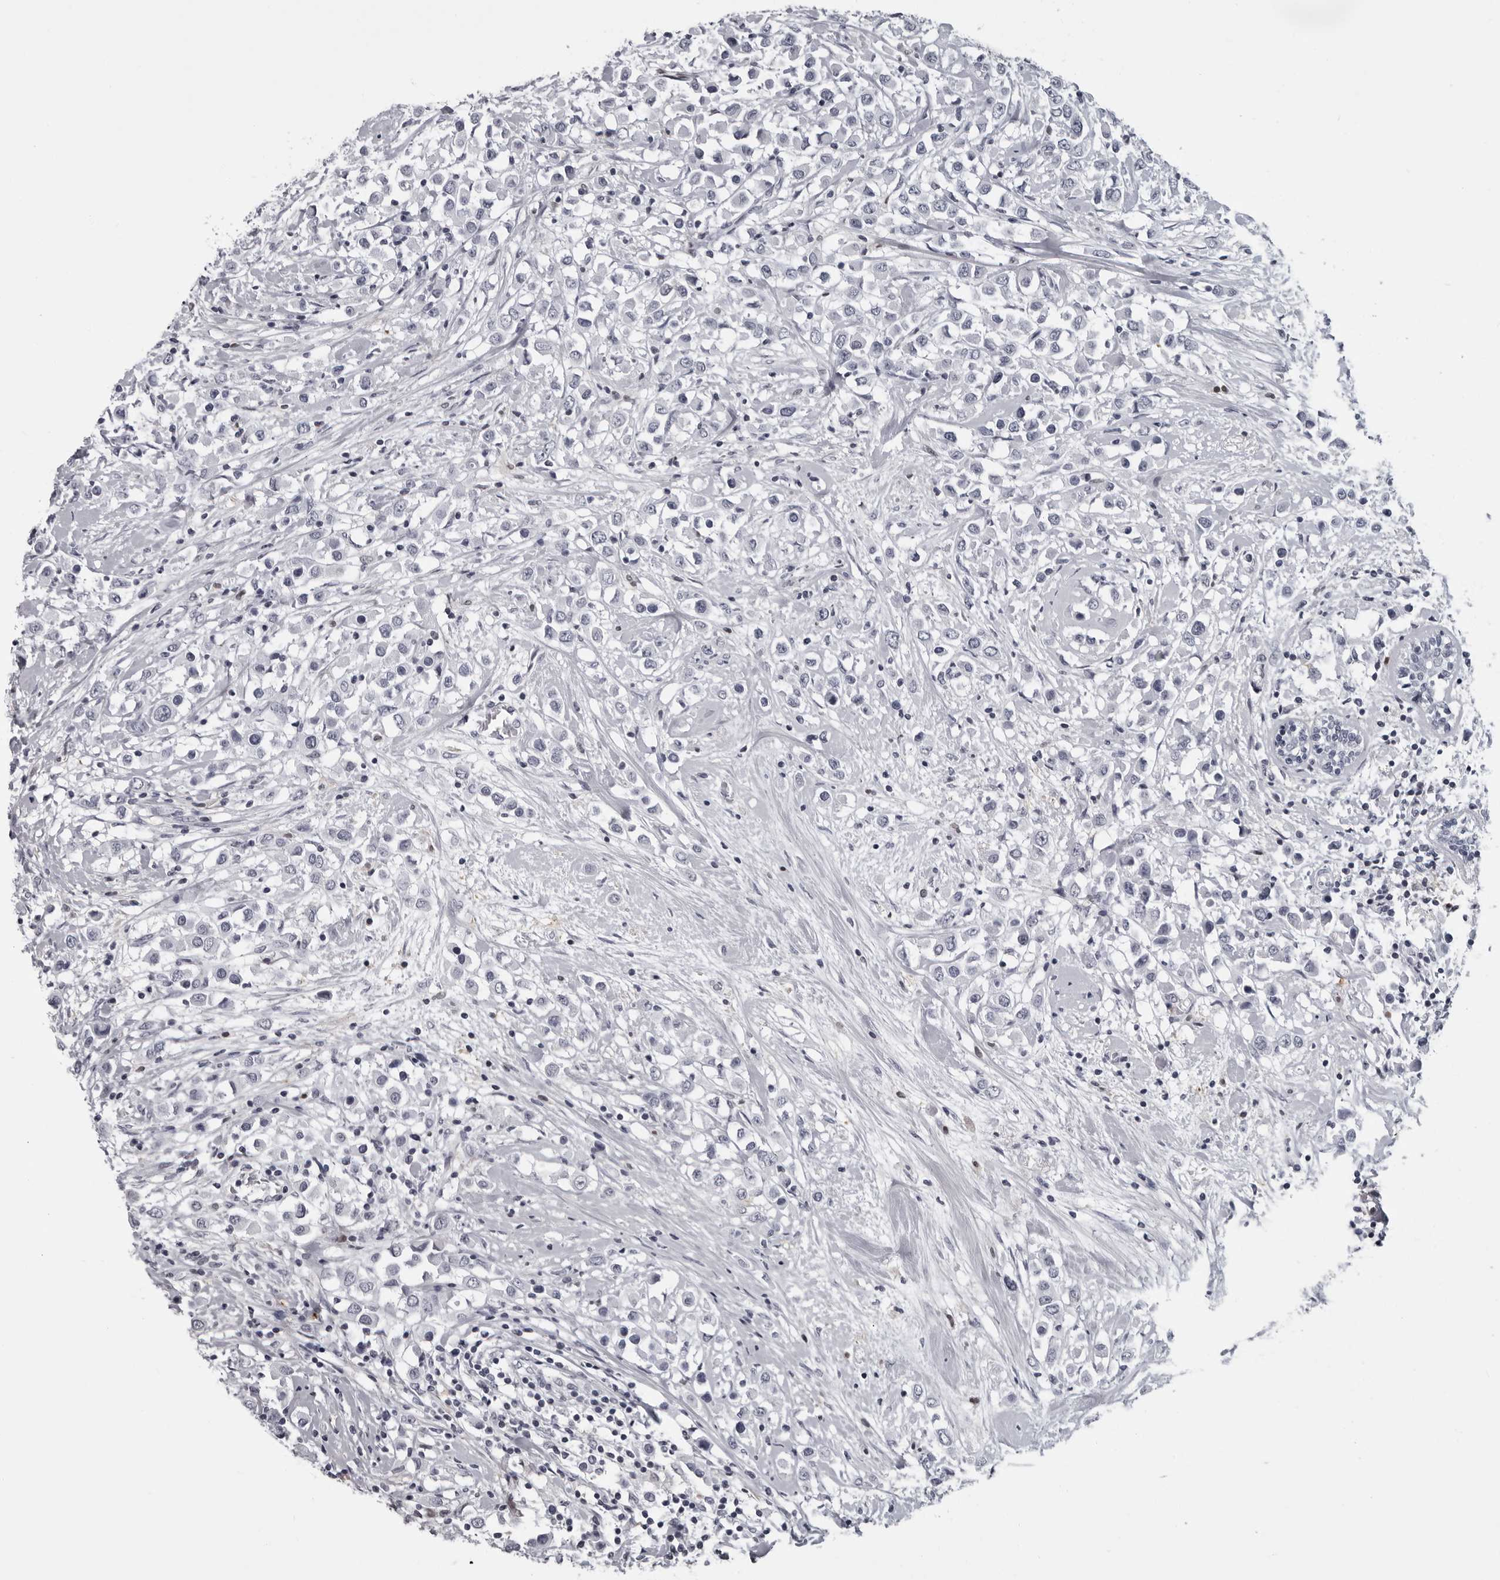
{"staining": {"intensity": "negative", "quantity": "none", "location": "none"}, "tissue": "breast cancer", "cell_type": "Tumor cells", "image_type": "cancer", "snomed": [{"axis": "morphology", "description": "Duct carcinoma"}, {"axis": "topography", "description": "Breast"}], "caption": "Immunohistochemical staining of breast cancer (intraductal carcinoma) exhibits no significant staining in tumor cells.", "gene": "LZIC", "patient": {"sex": "female", "age": 61}}